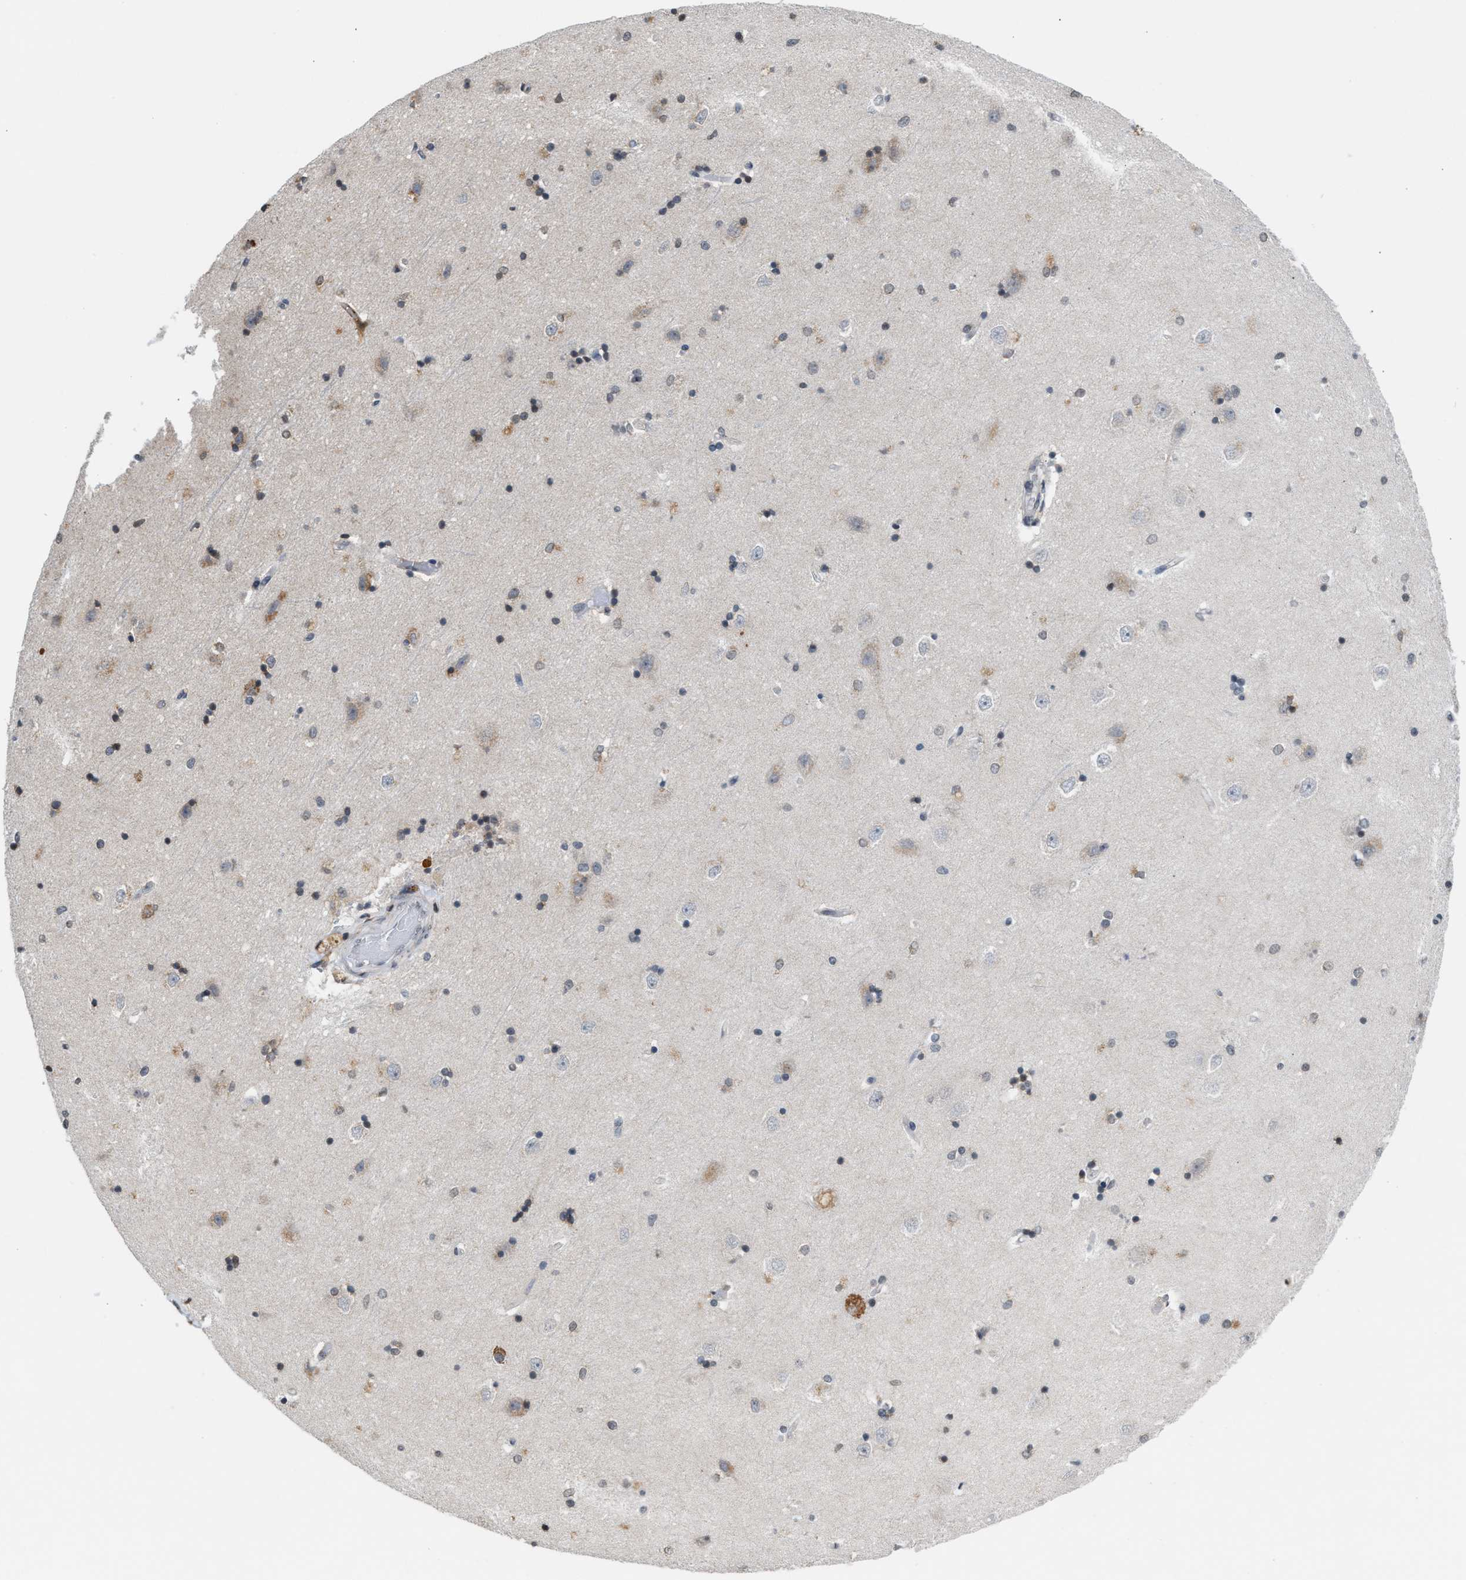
{"staining": {"intensity": "moderate", "quantity": "25%-75%", "location": "nuclear"}, "tissue": "hippocampus", "cell_type": "Glial cells", "image_type": "normal", "snomed": [{"axis": "morphology", "description": "Normal tissue, NOS"}, {"axis": "topography", "description": "Hippocampus"}], "caption": "Immunohistochemistry image of unremarkable human hippocampus stained for a protein (brown), which demonstrates medium levels of moderate nuclear staining in approximately 25%-75% of glial cells.", "gene": "PRUNE2", "patient": {"sex": "male", "age": 45}}